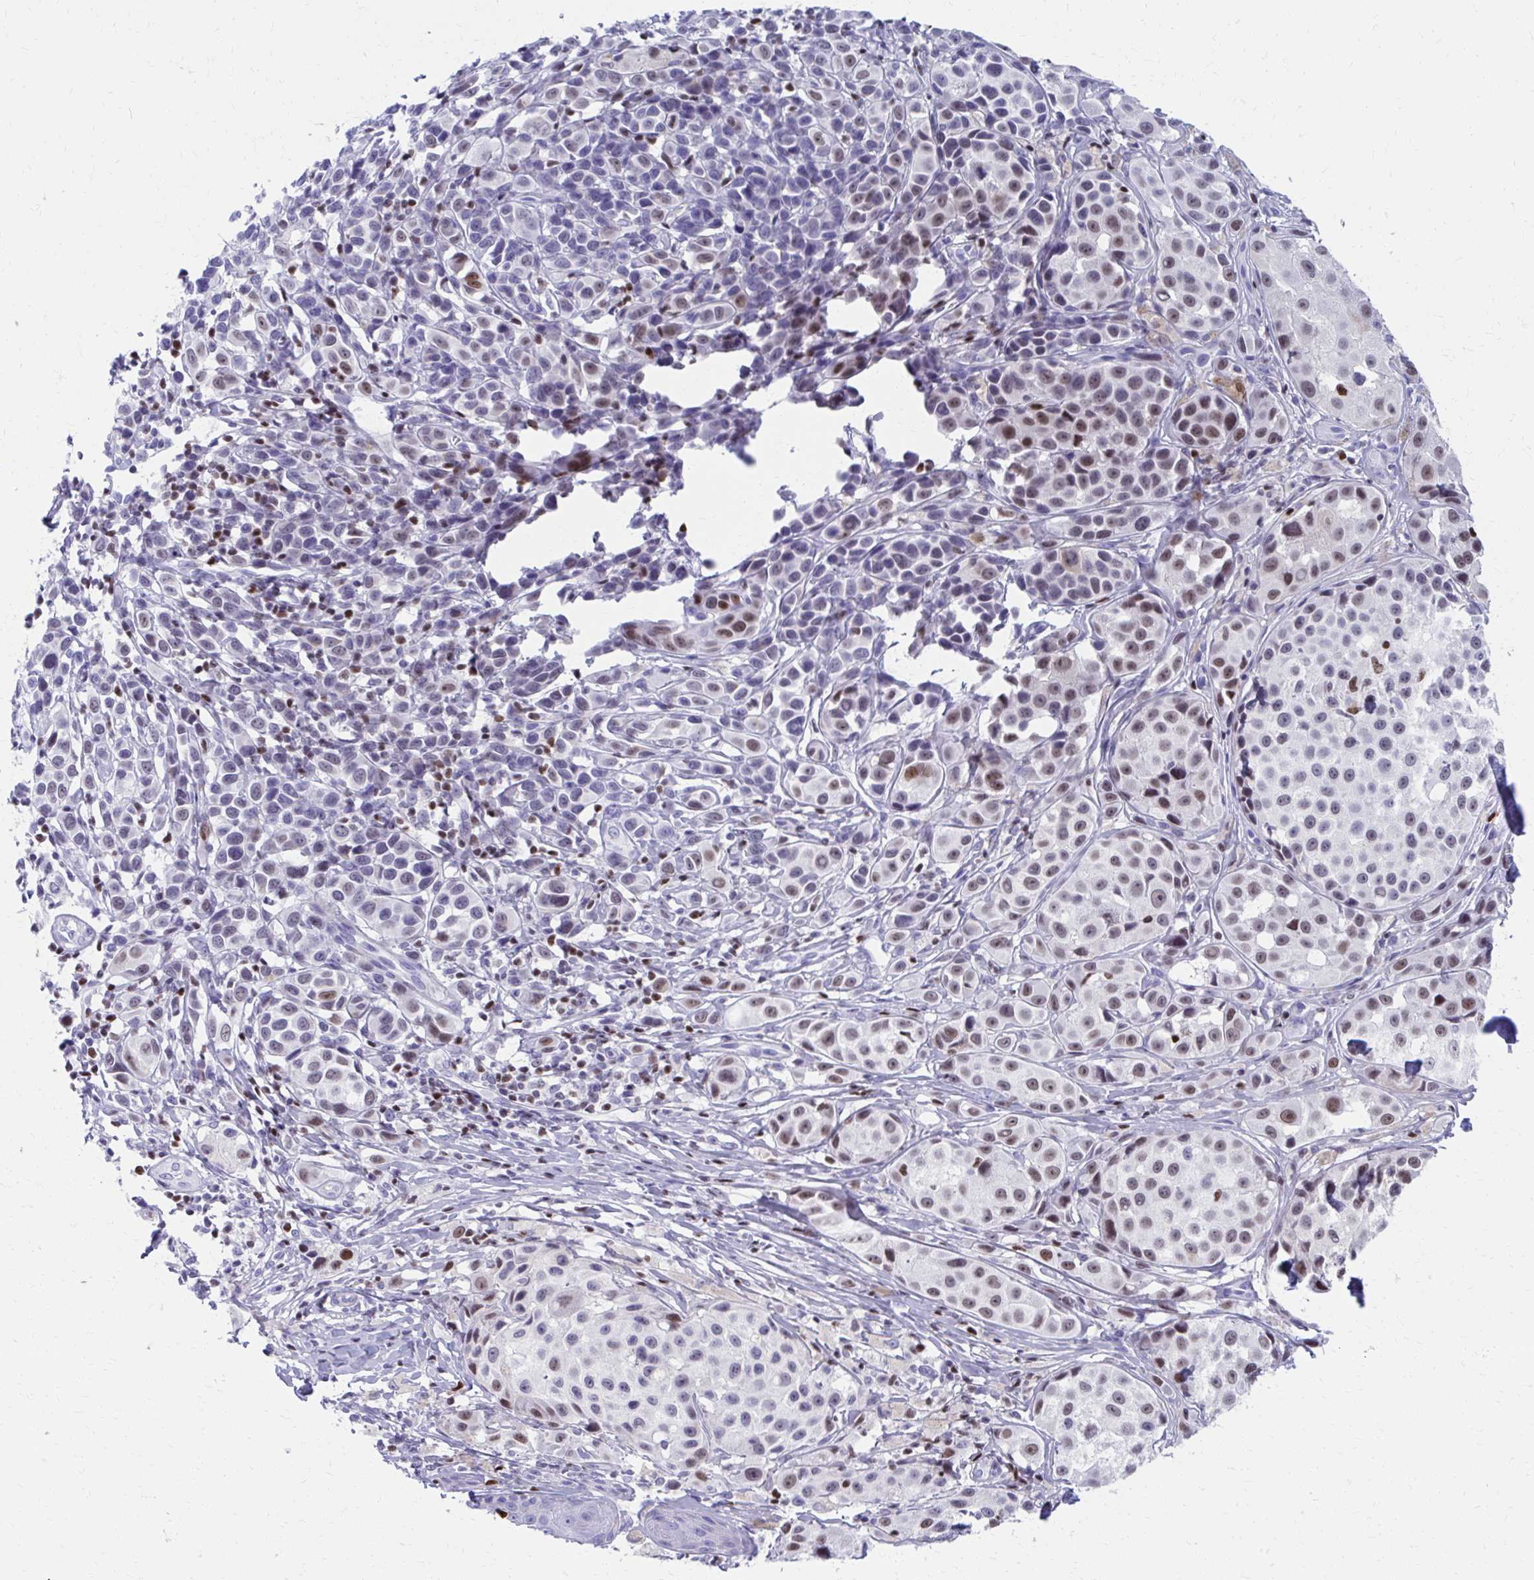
{"staining": {"intensity": "moderate", "quantity": "25%-75%", "location": "nuclear"}, "tissue": "melanoma", "cell_type": "Tumor cells", "image_type": "cancer", "snomed": [{"axis": "morphology", "description": "Malignant melanoma, NOS"}, {"axis": "topography", "description": "Skin"}], "caption": "Immunohistochemistry (IHC) of melanoma shows medium levels of moderate nuclear expression in about 25%-75% of tumor cells. (DAB (3,3'-diaminobenzidine) = brown stain, brightfield microscopy at high magnification).", "gene": "RUNX3", "patient": {"sex": "male", "age": 39}}